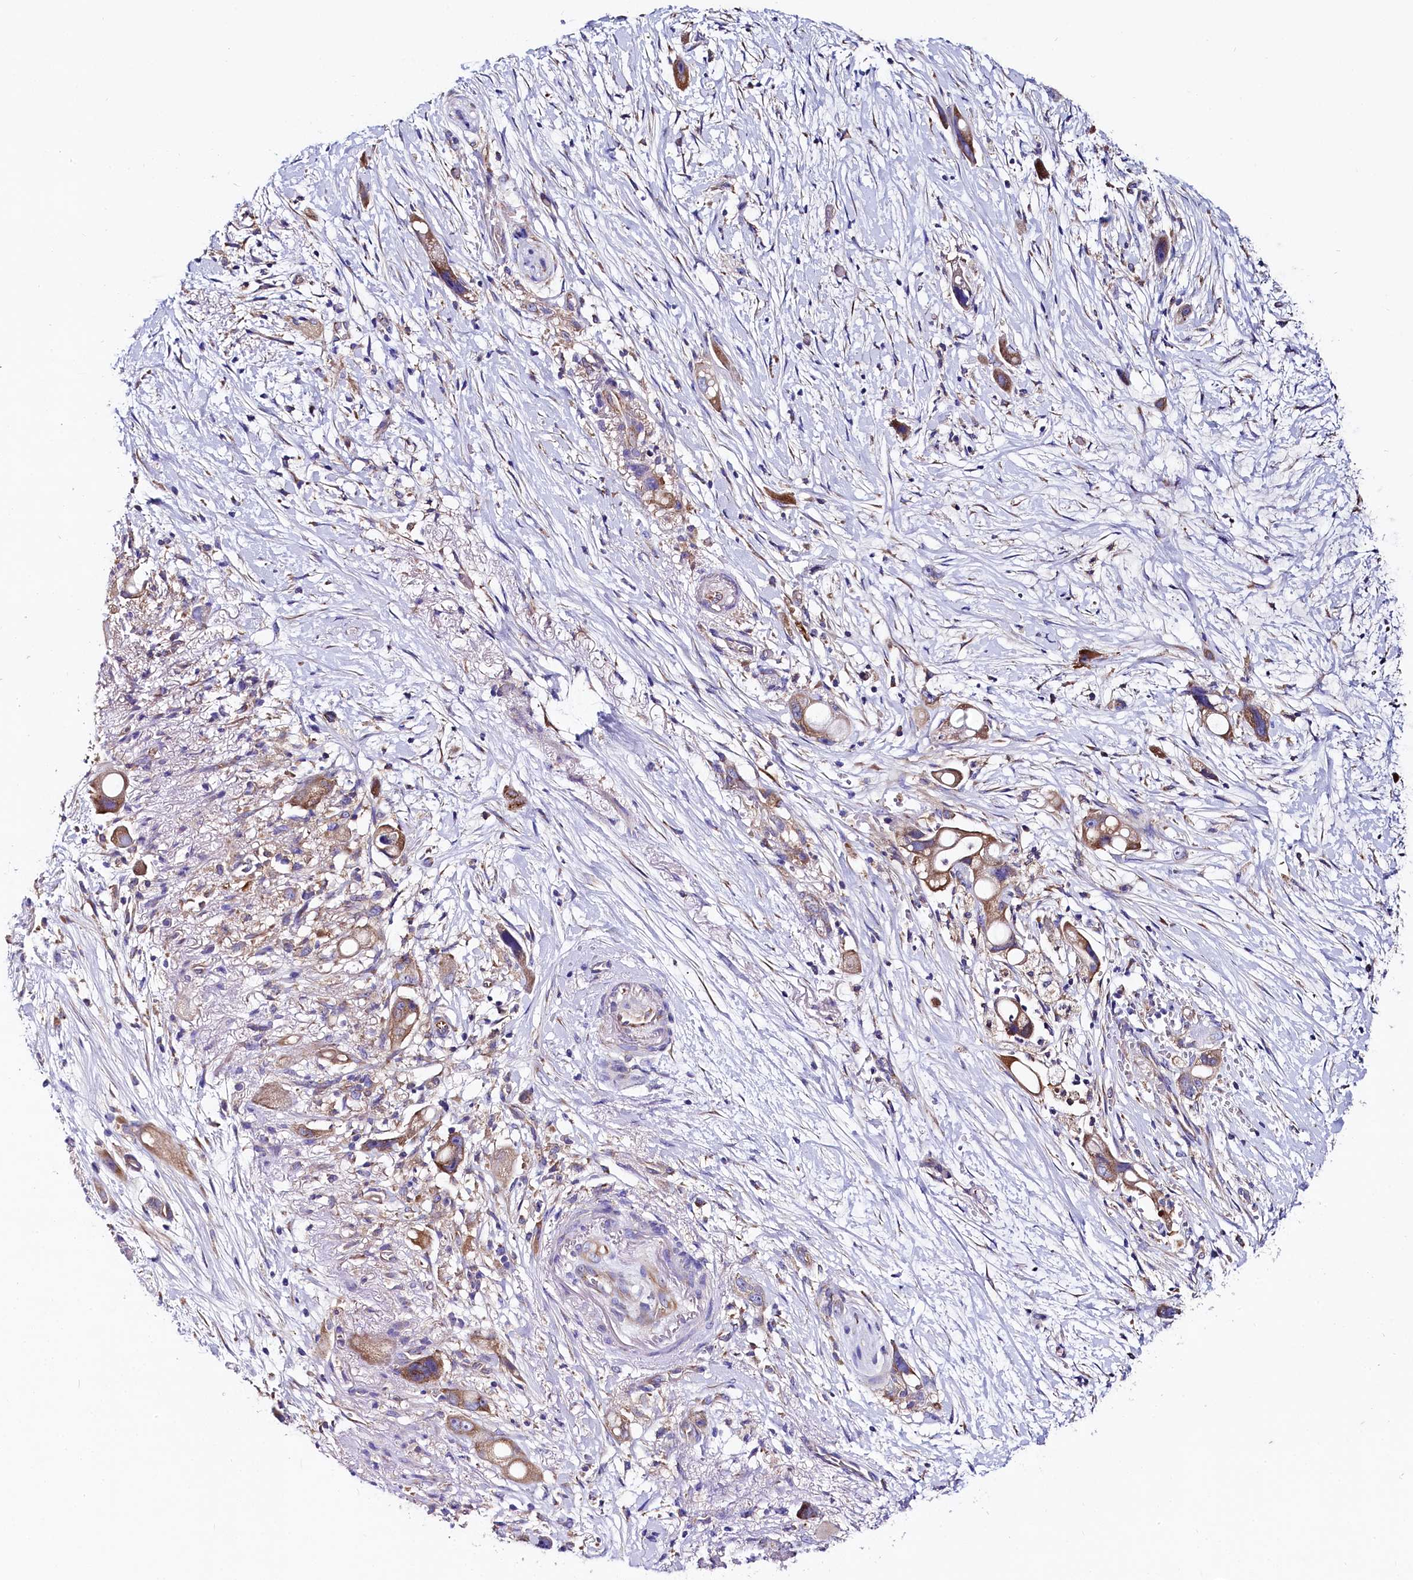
{"staining": {"intensity": "moderate", "quantity": "25%-75%", "location": "cytoplasmic/membranous"}, "tissue": "pancreatic cancer", "cell_type": "Tumor cells", "image_type": "cancer", "snomed": [{"axis": "morphology", "description": "Normal tissue, NOS"}, {"axis": "morphology", "description": "Adenocarcinoma, NOS"}, {"axis": "topography", "description": "Pancreas"}], "caption": "The micrograph shows a brown stain indicating the presence of a protein in the cytoplasmic/membranous of tumor cells in pancreatic adenocarcinoma.", "gene": "QARS1", "patient": {"sex": "female", "age": 68}}